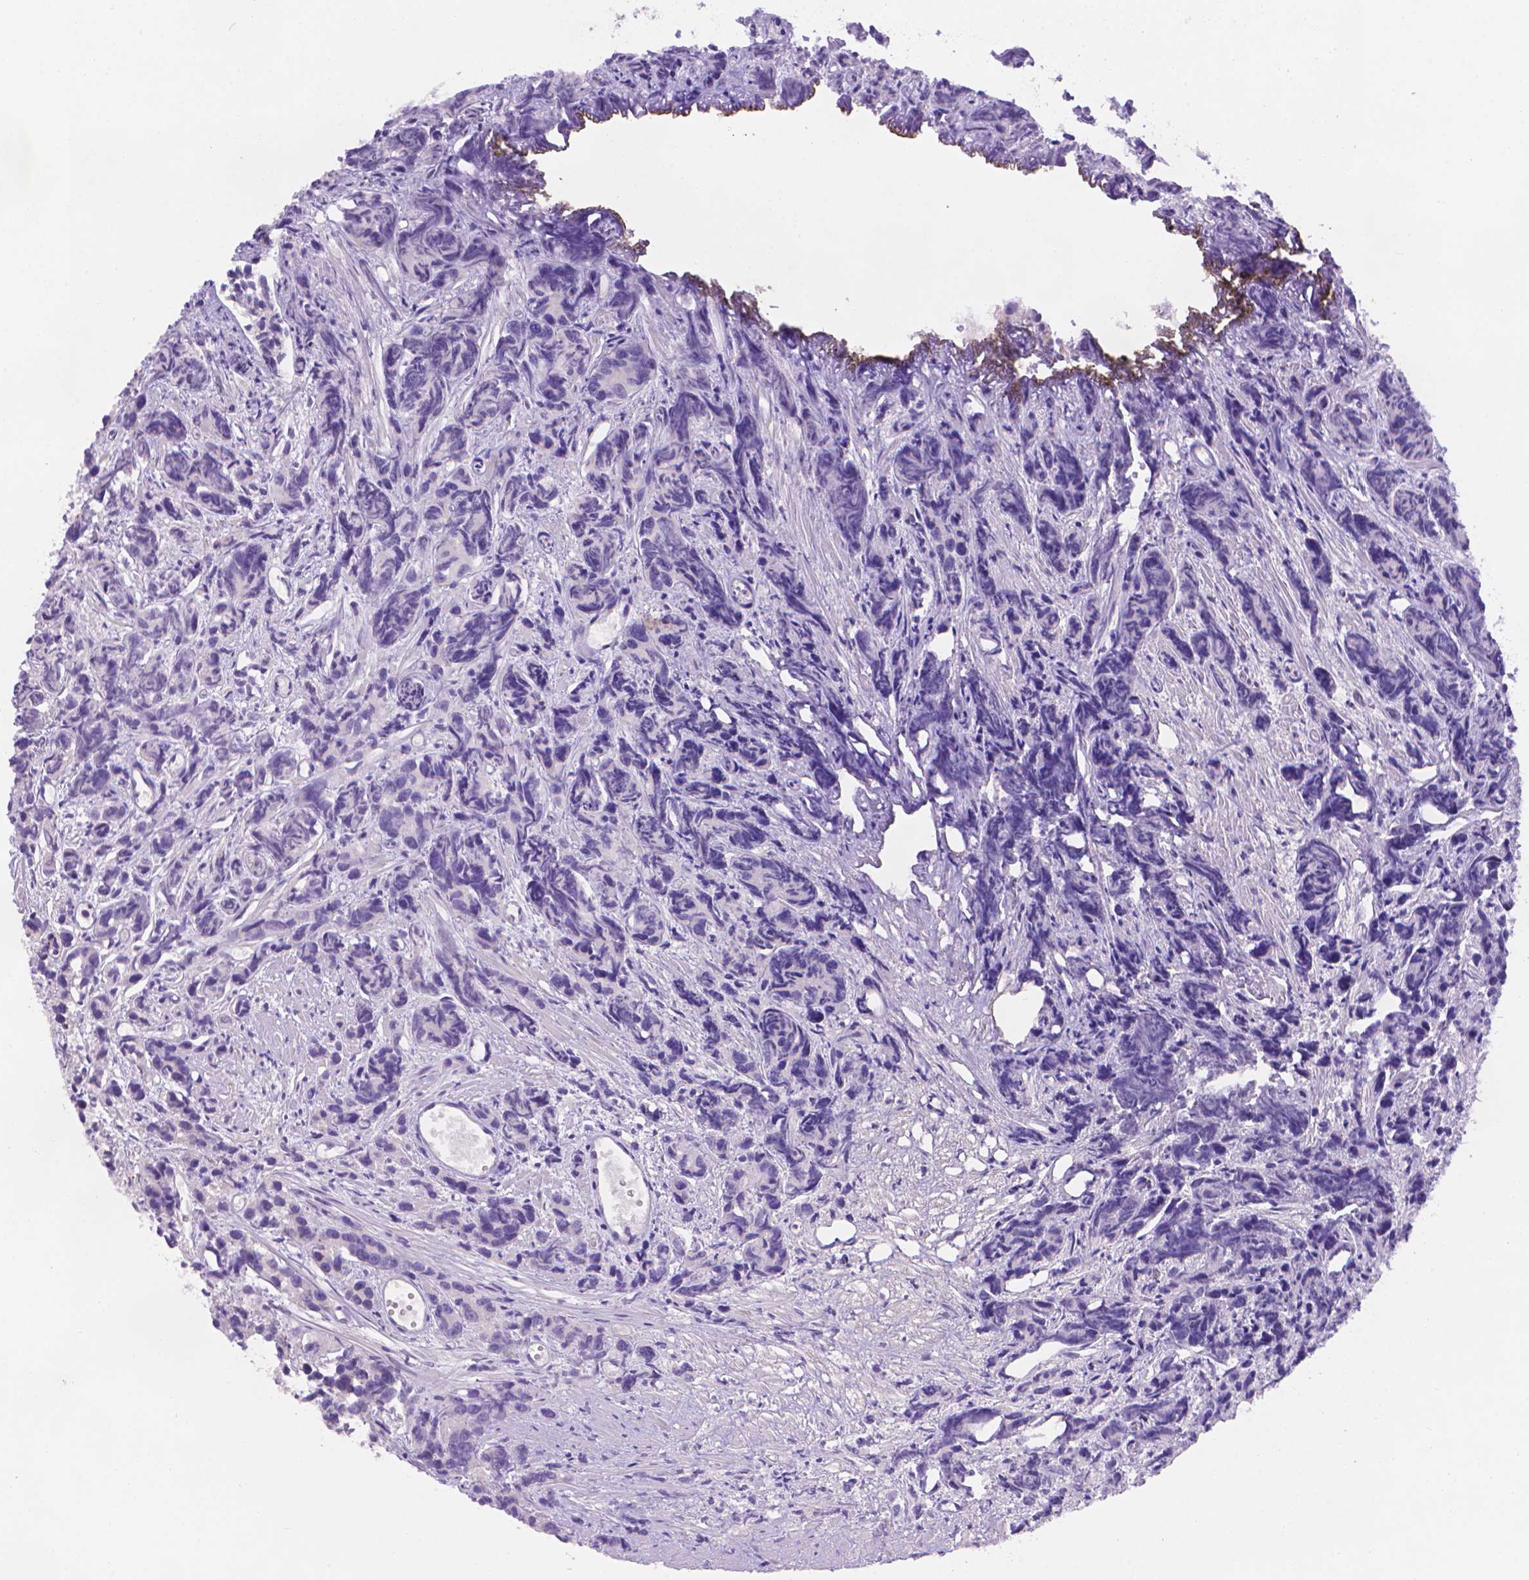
{"staining": {"intensity": "negative", "quantity": "none", "location": "none"}, "tissue": "prostate cancer", "cell_type": "Tumor cells", "image_type": "cancer", "snomed": [{"axis": "morphology", "description": "Adenocarcinoma, High grade"}, {"axis": "topography", "description": "Prostate"}], "caption": "Immunohistochemistry image of prostate adenocarcinoma (high-grade) stained for a protein (brown), which demonstrates no staining in tumor cells.", "gene": "FGD2", "patient": {"sex": "male", "age": 77}}